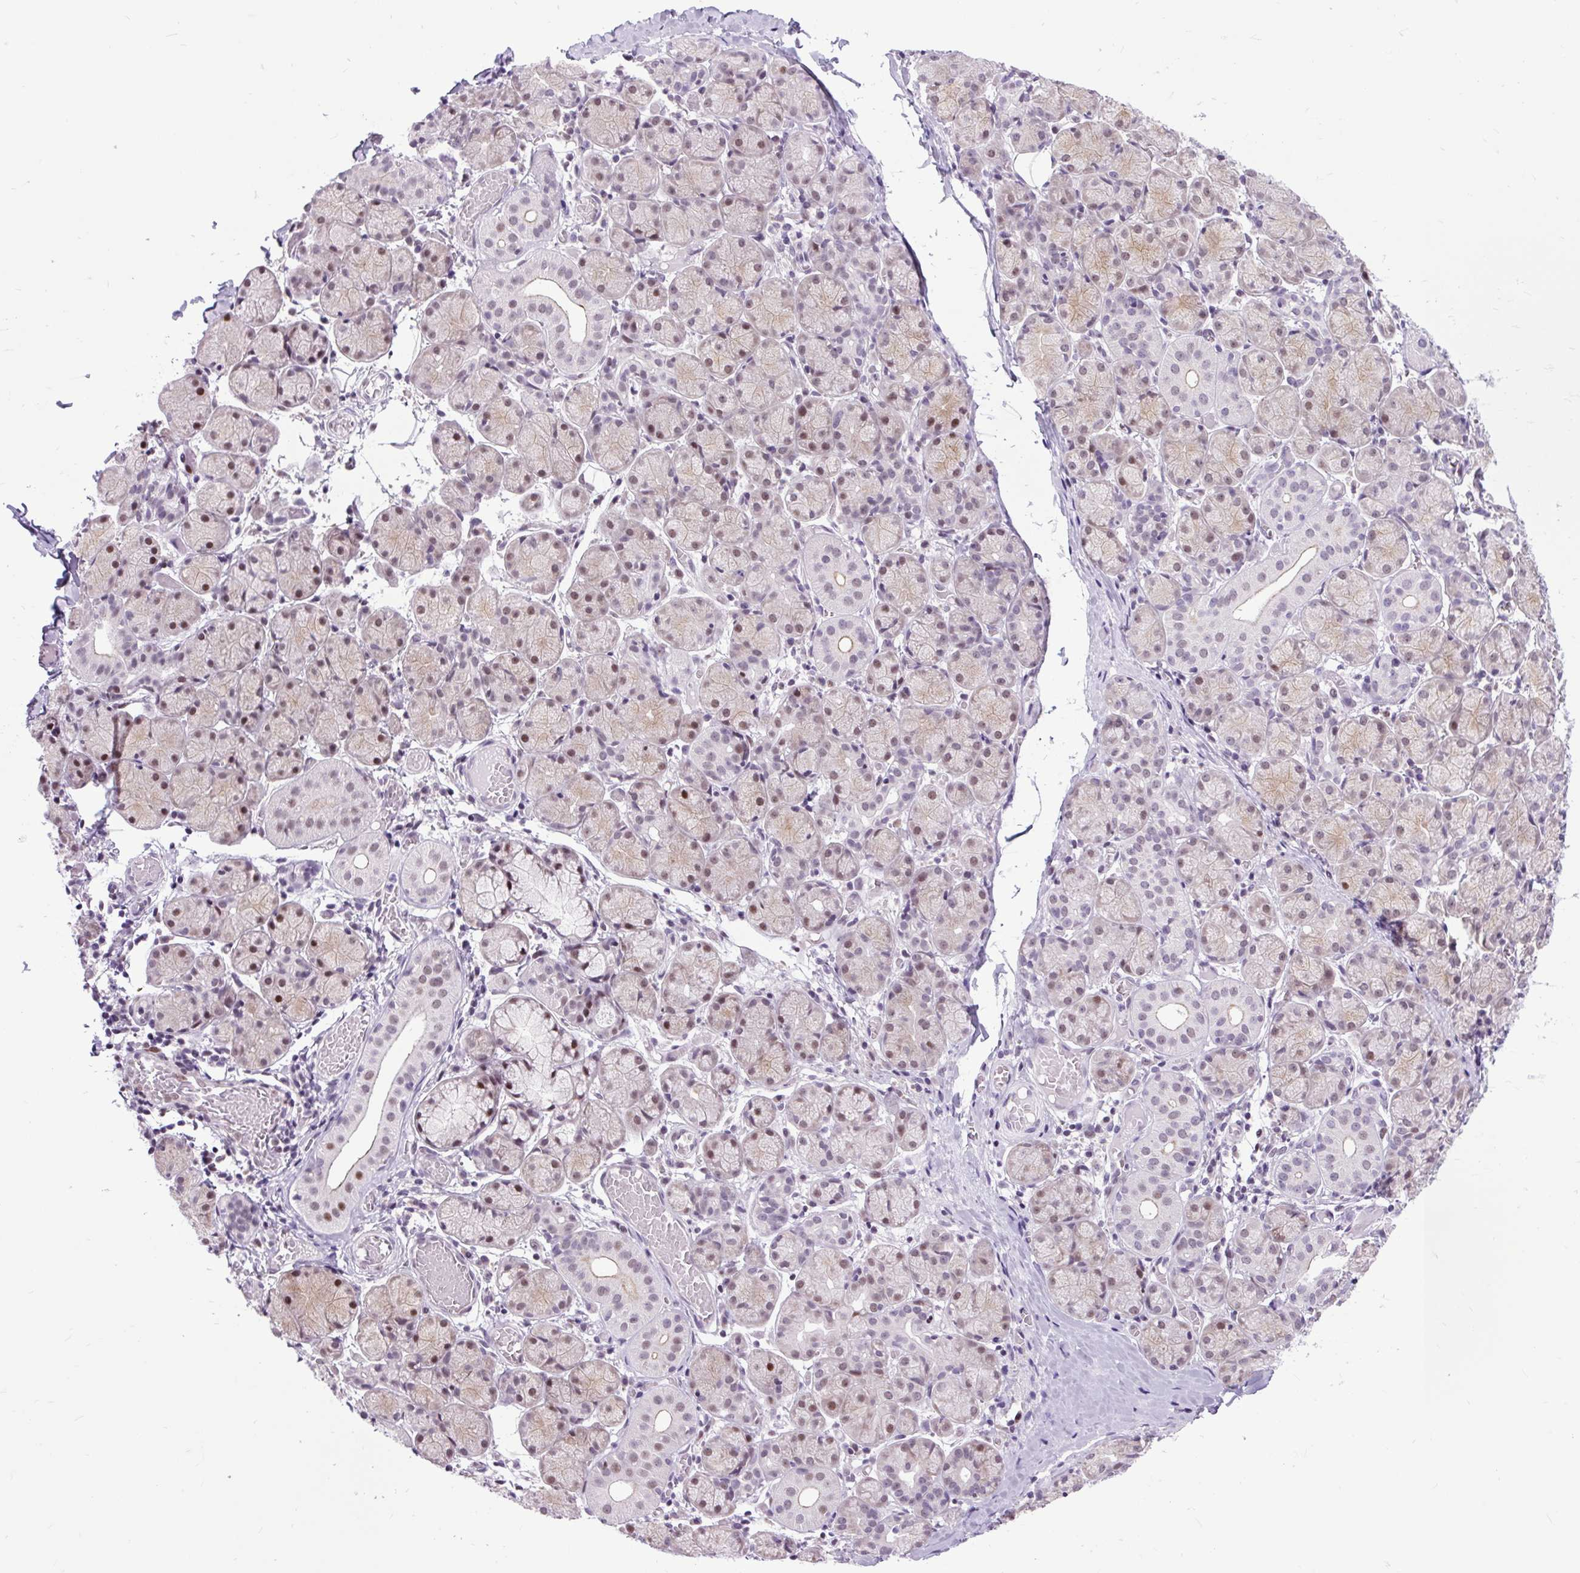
{"staining": {"intensity": "moderate", "quantity": "<25%", "location": "nuclear"}, "tissue": "salivary gland", "cell_type": "Glandular cells", "image_type": "normal", "snomed": [{"axis": "morphology", "description": "Normal tissue, NOS"}, {"axis": "topography", "description": "Salivary gland"}], "caption": "Salivary gland stained with DAB (3,3'-diaminobenzidine) immunohistochemistry demonstrates low levels of moderate nuclear staining in approximately <25% of glandular cells.", "gene": "CLK2", "patient": {"sex": "female", "age": 24}}